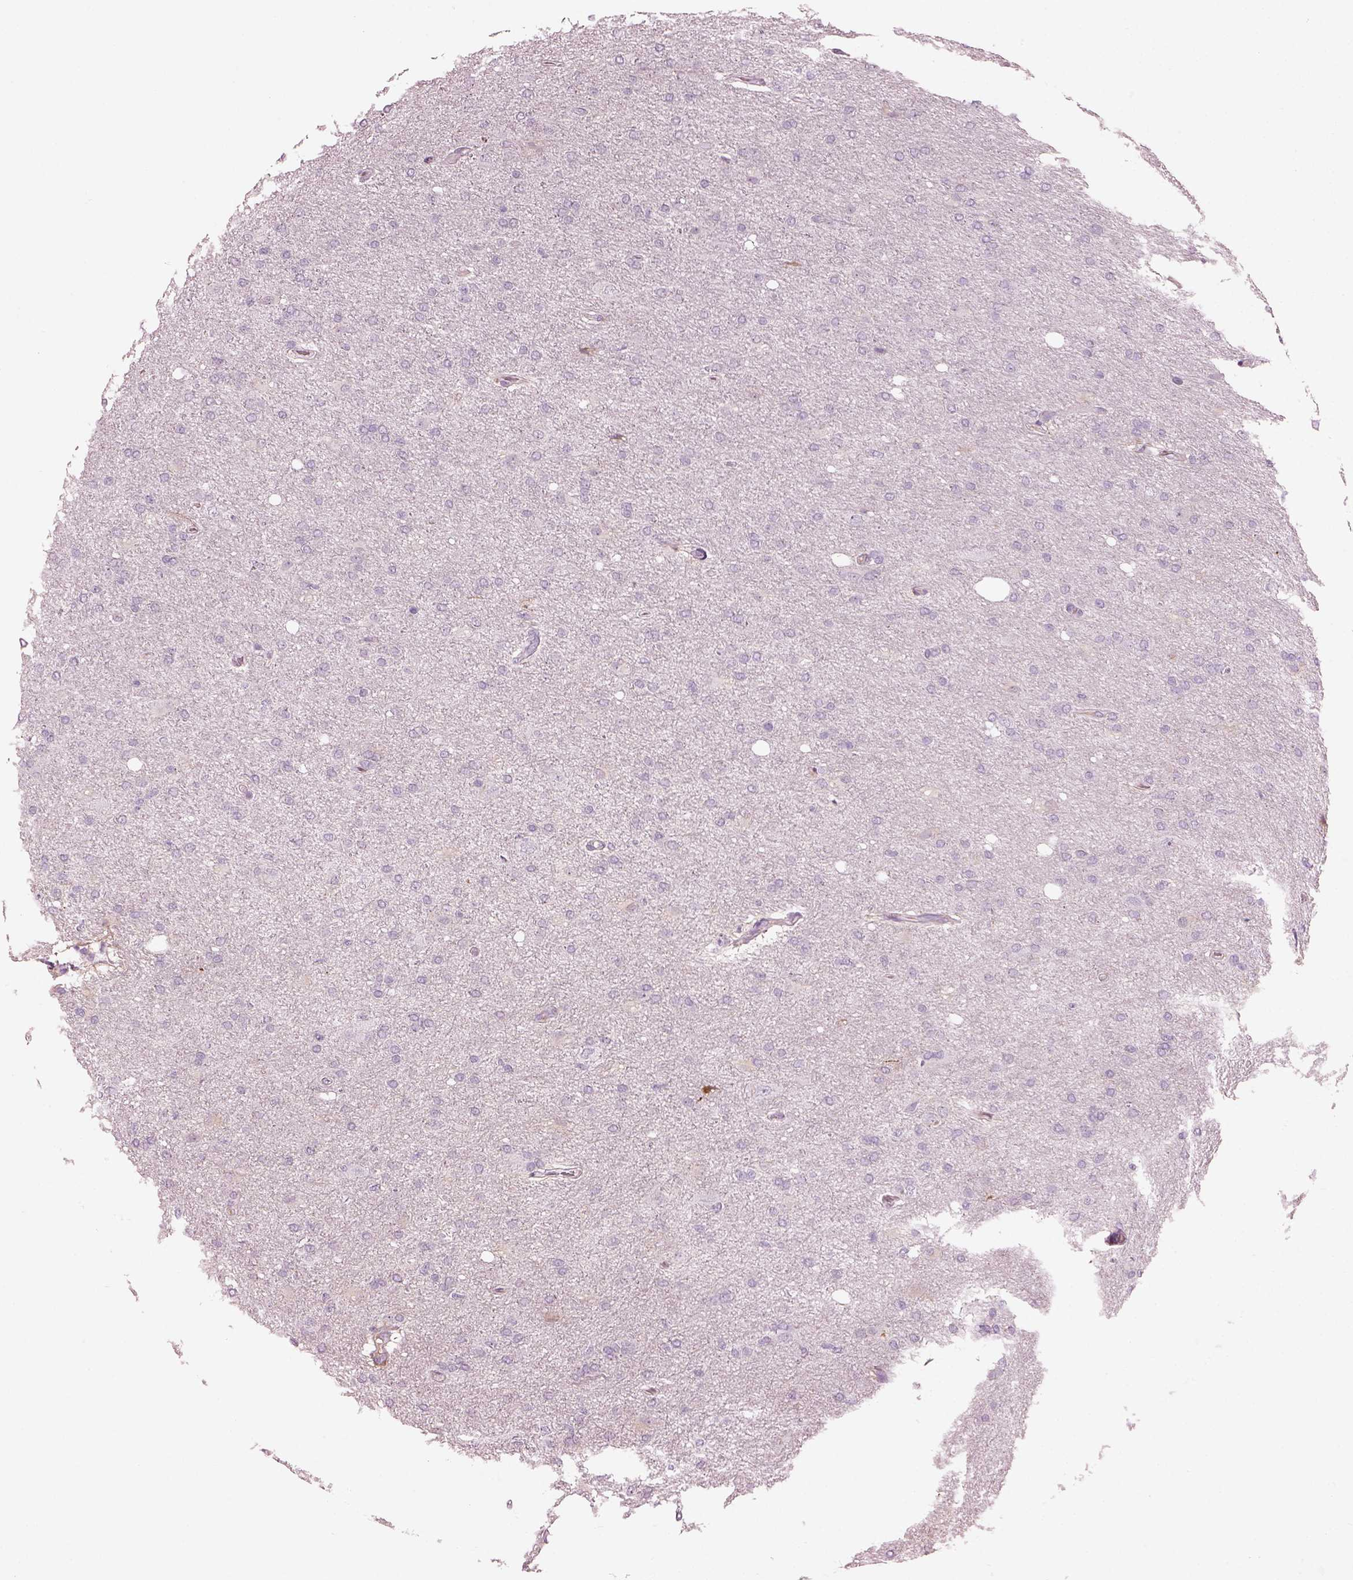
{"staining": {"intensity": "negative", "quantity": "none", "location": "none"}, "tissue": "glioma", "cell_type": "Tumor cells", "image_type": "cancer", "snomed": [{"axis": "morphology", "description": "Glioma, malignant, High grade"}, {"axis": "topography", "description": "Cerebral cortex"}], "caption": "IHC image of glioma stained for a protein (brown), which exhibits no positivity in tumor cells.", "gene": "HYDIN", "patient": {"sex": "male", "age": 70}}